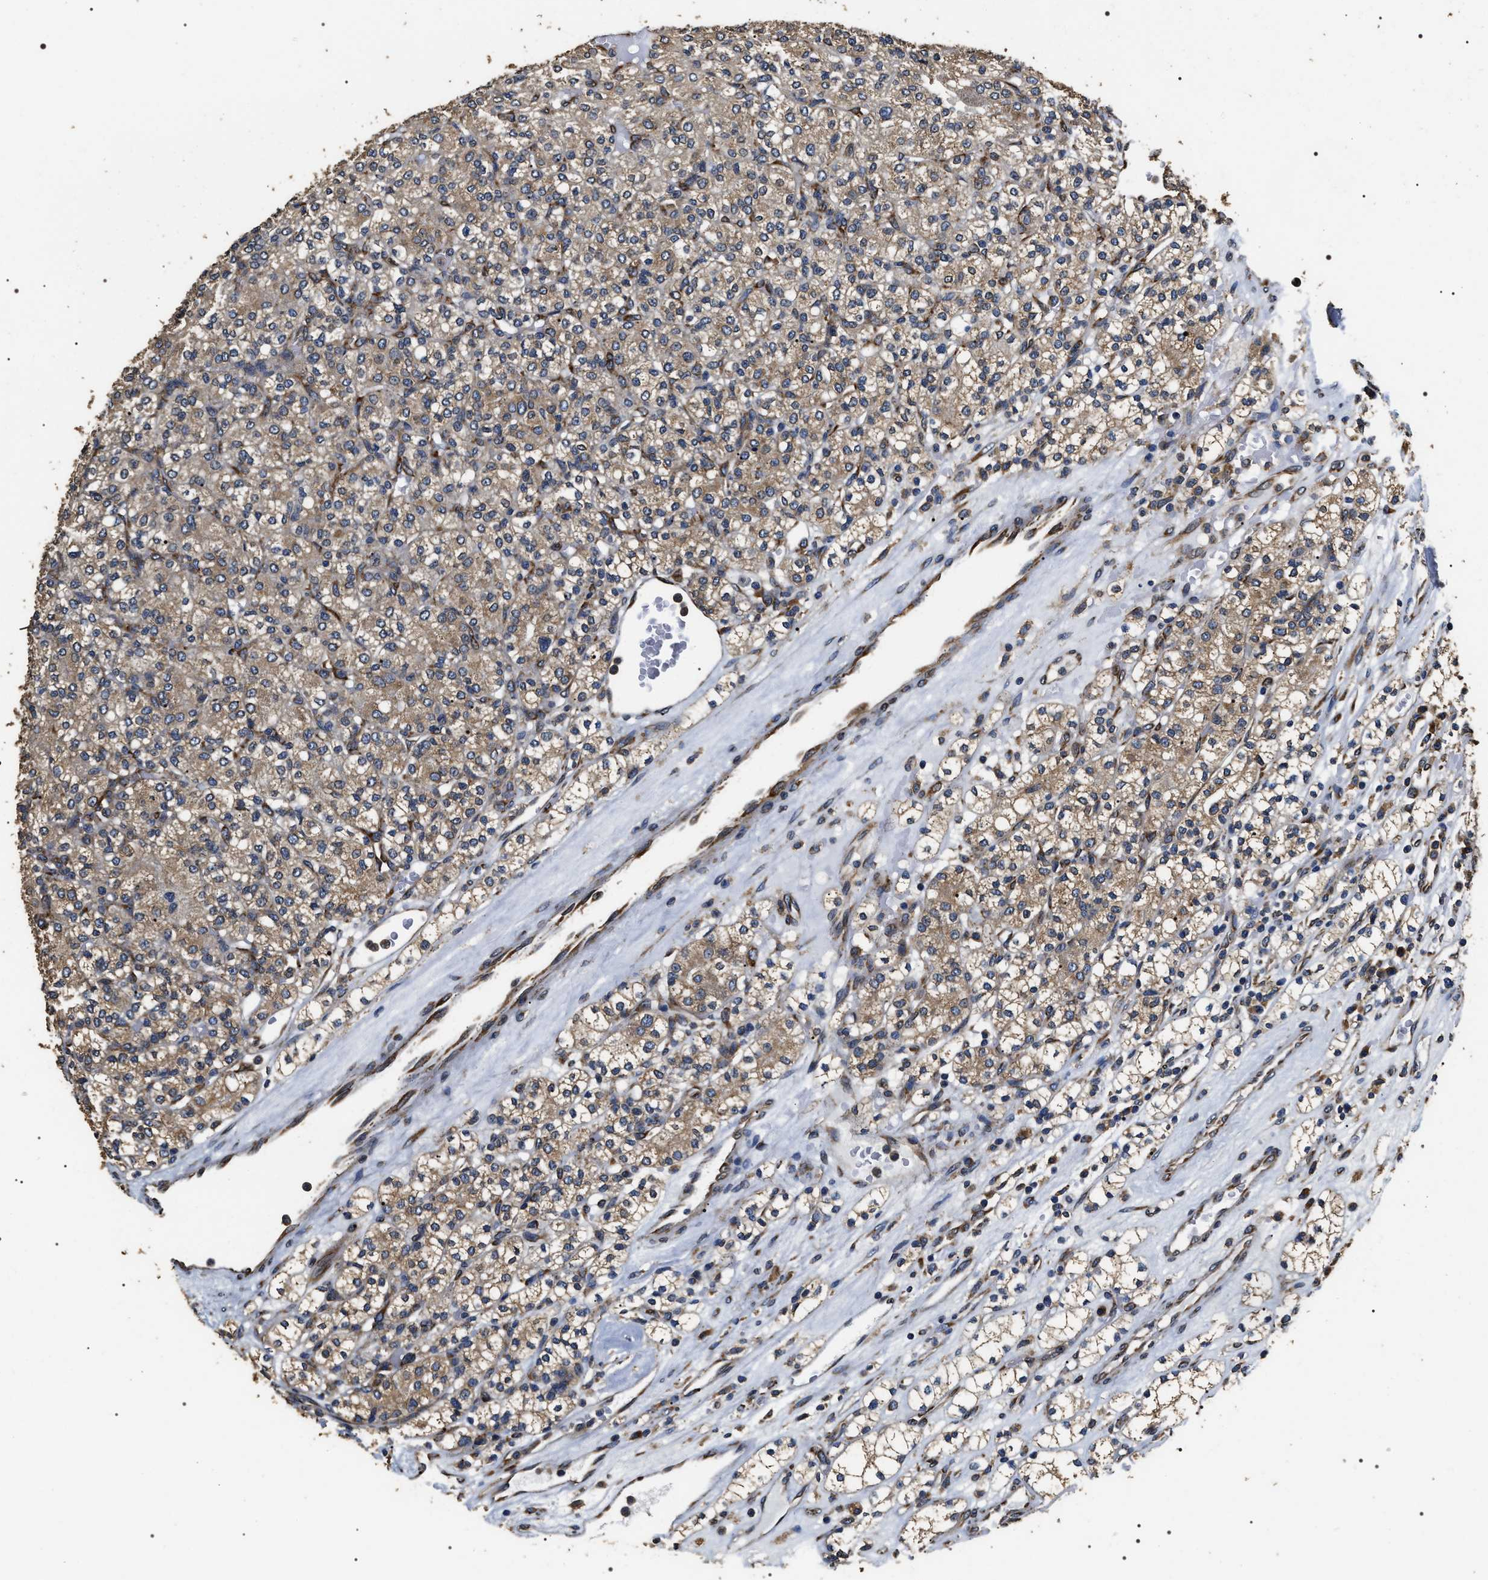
{"staining": {"intensity": "weak", "quantity": "<25%", "location": "cytoplasmic/membranous"}, "tissue": "renal cancer", "cell_type": "Tumor cells", "image_type": "cancer", "snomed": [{"axis": "morphology", "description": "Adenocarcinoma, NOS"}, {"axis": "topography", "description": "Kidney"}], "caption": "This is an immunohistochemistry (IHC) photomicrograph of human adenocarcinoma (renal). There is no staining in tumor cells.", "gene": "KTN1", "patient": {"sex": "male", "age": 77}}